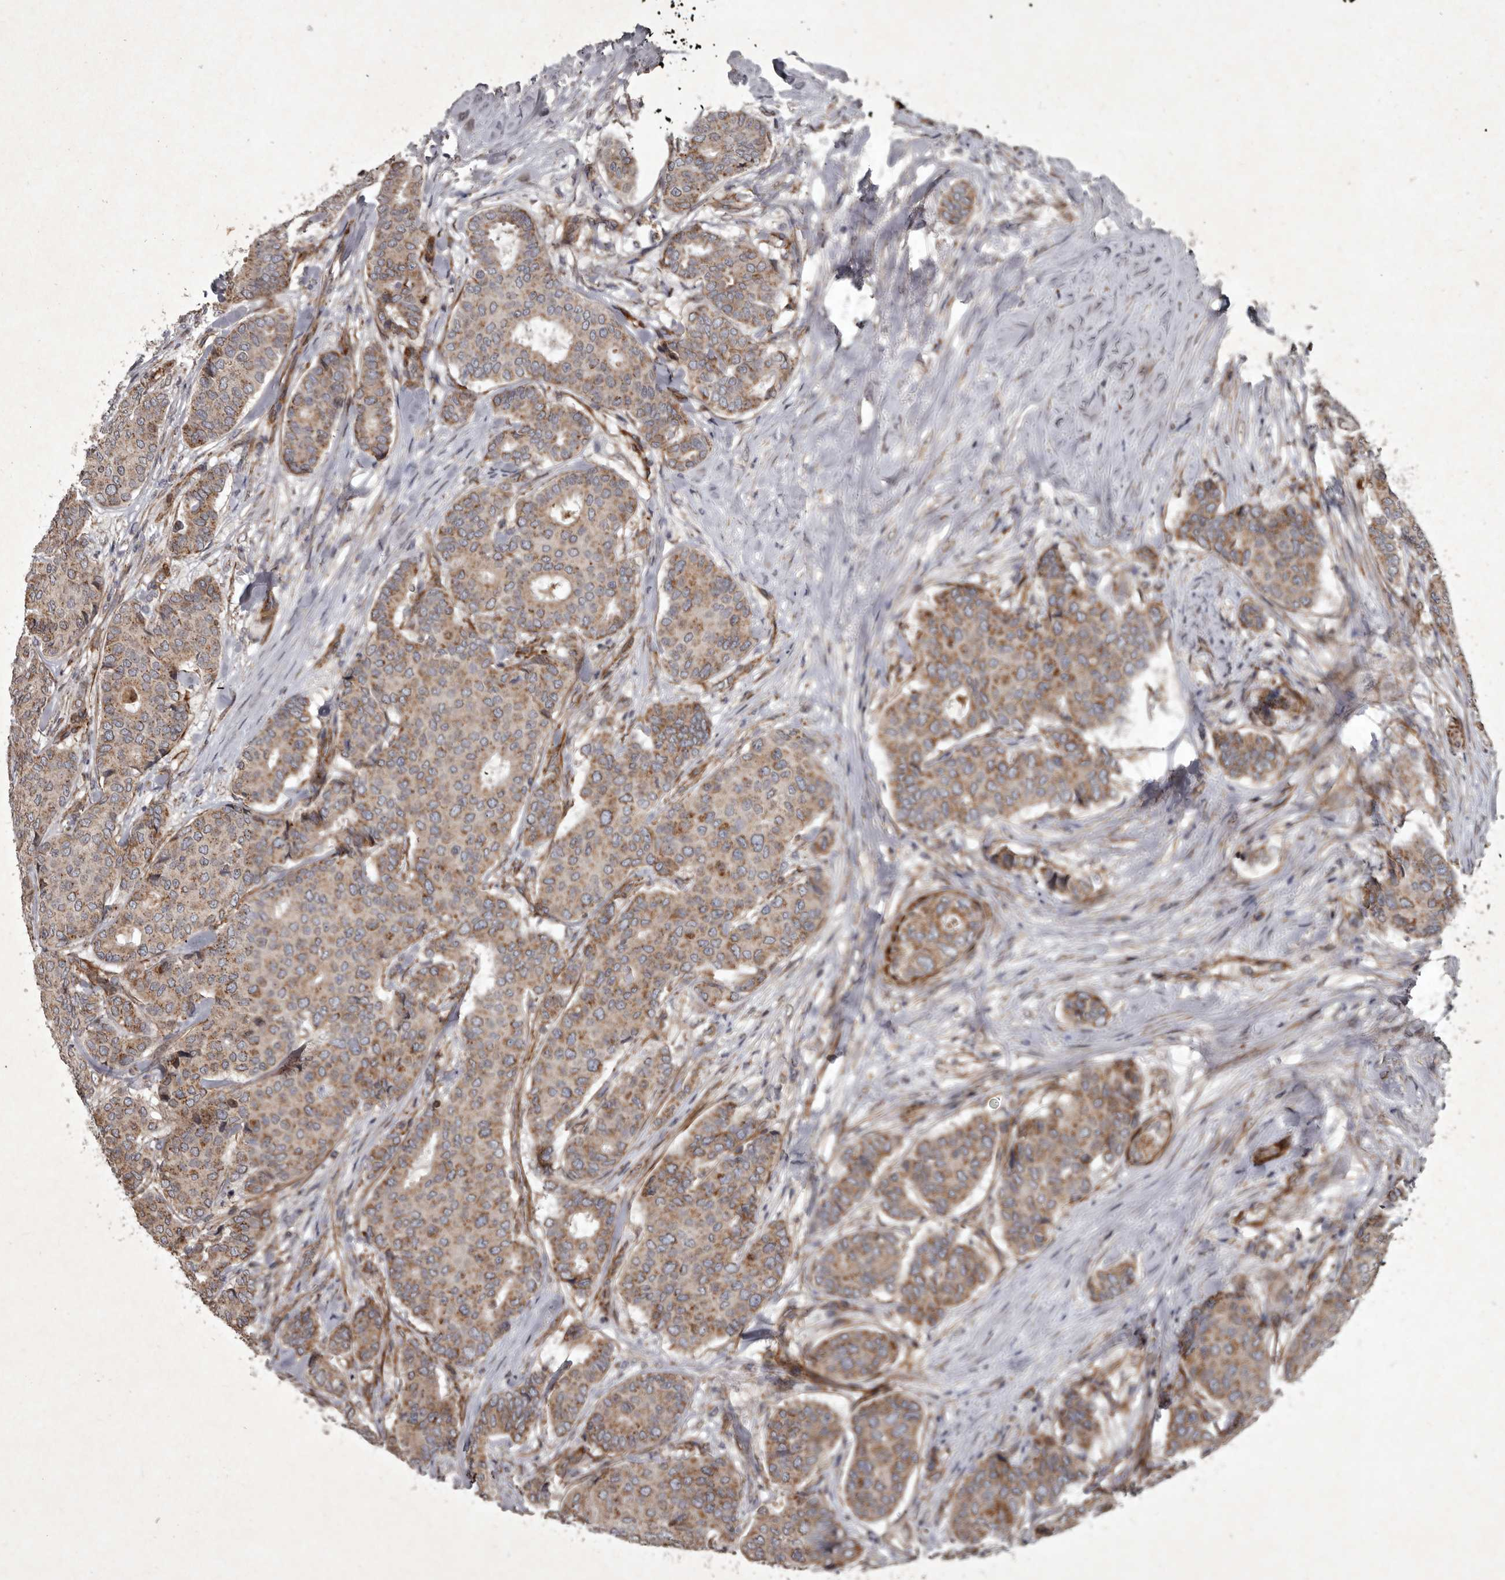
{"staining": {"intensity": "moderate", "quantity": ">75%", "location": "cytoplasmic/membranous"}, "tissue": "breast cancer", "cell_type": "Tumor cells", "image_type": "cancer", "snomed": [{"axis": "morphology", "description": "Duct carcinoma"}, {"axis": "topography", "description": "Breast"}], "caption": "A brown stain highlights moderate cytoplasmic/membranous staining of a protein in human breast cancer (invasive ductal carcinoma) tumor cells. (DAB (3,3'-diaminobenzidine) IHC, brown staining for protein, blue staining for nuclei).", "gene": "MRPS15", "patient": {"sex": "female", "age": 75}}